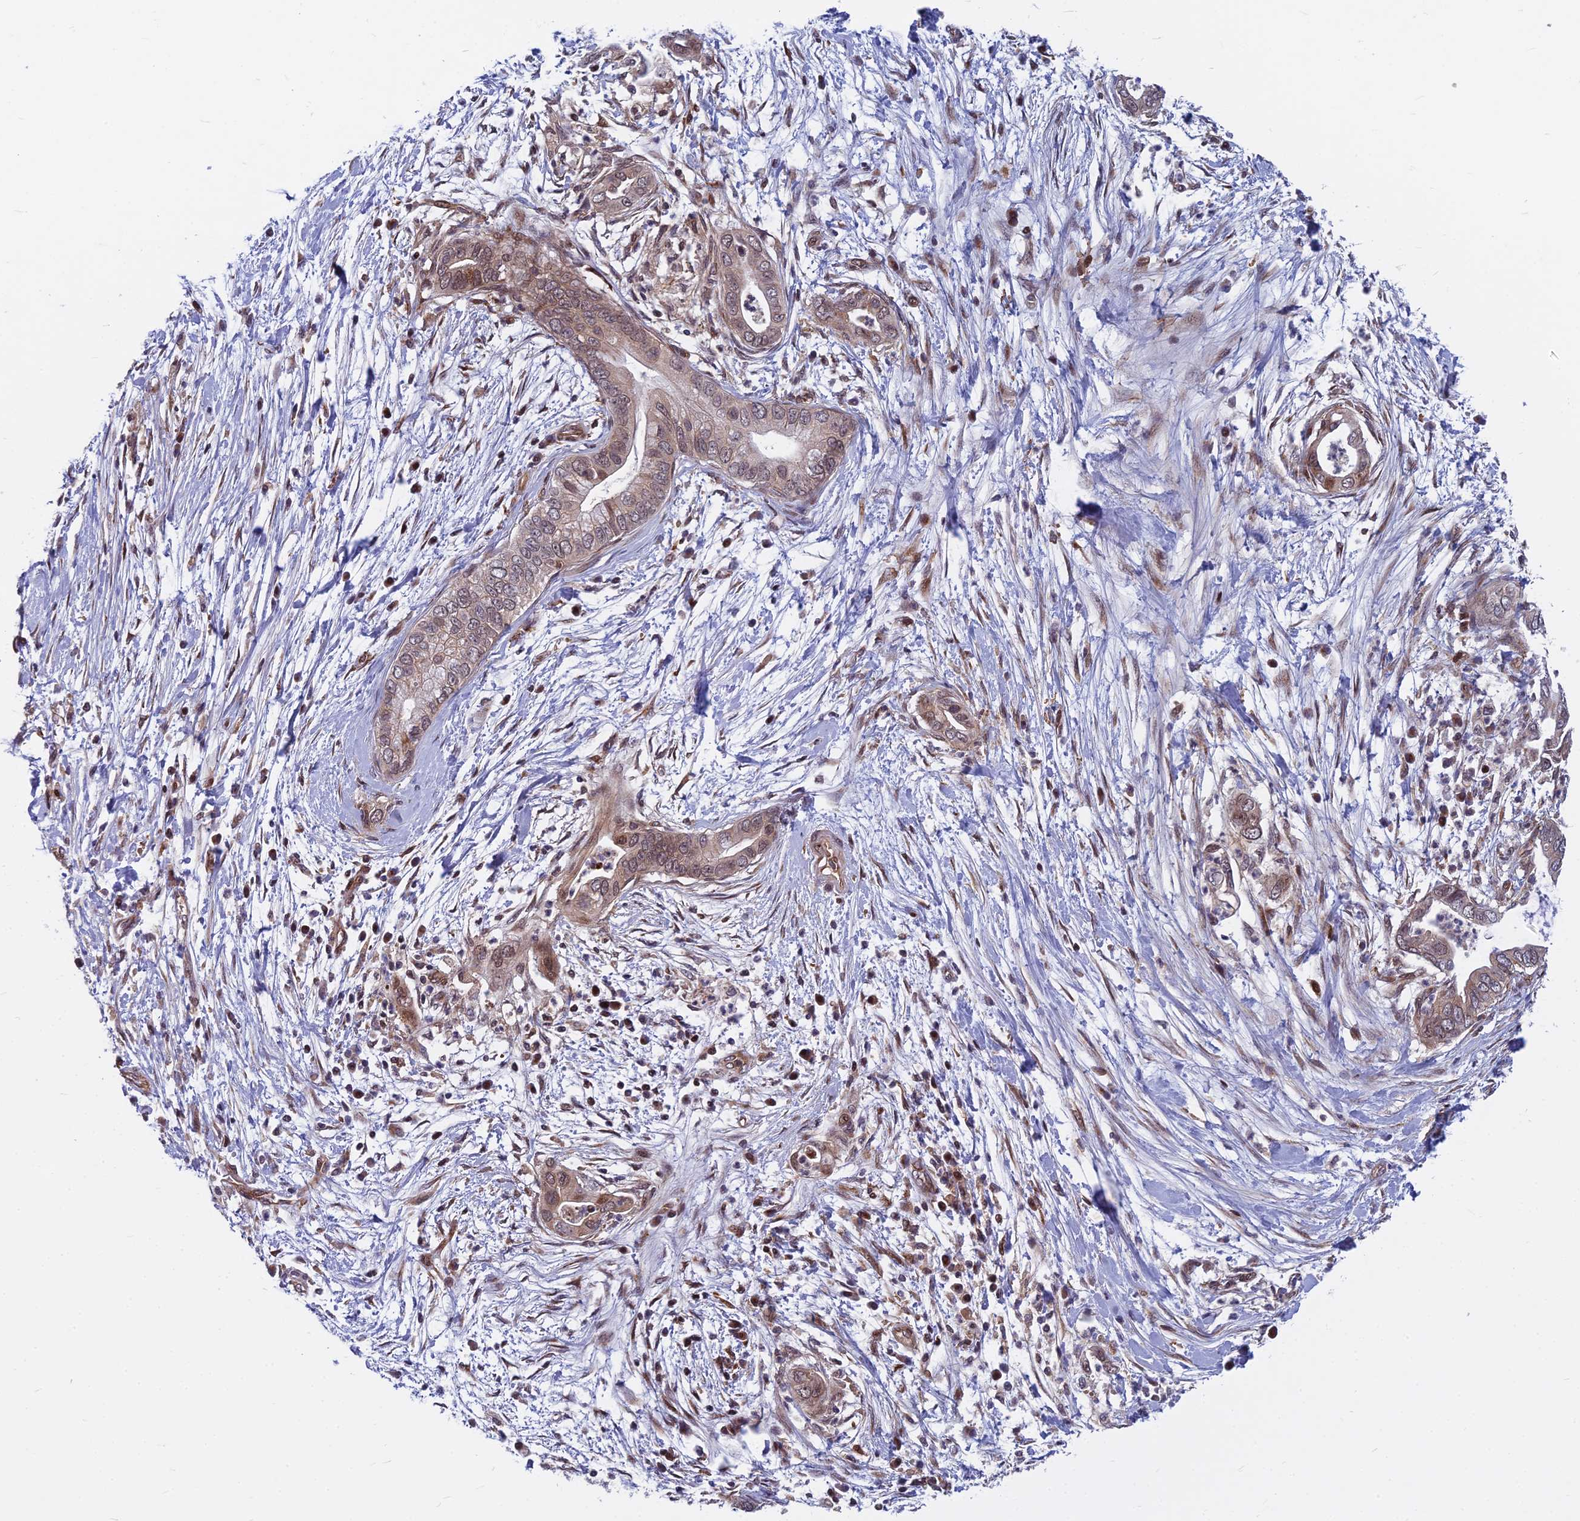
{"staining": {"intensity": "moderate", "quantity": ">75%", "location": "cytoplasmic/membranous,nuclear"}, "tissue": "pancreatic cancer", "cell_type": "Tumor cells", "image_type": "cancer", "snomed": [{"axis": "morphology", "description": "Adenocarcinoma, NOS"}, {"axis": "topography", "description": "Pancreas"}], "caption": "Human pancreatic cancer (adenocarcinoma) stained with a brown dye reveals moderate cytoplasmic/membranous and nuclear positive expression in approximately >75% of tumor cells.", "gene": "COMMD2", "patient": {"sex": "male", "age": 75}}